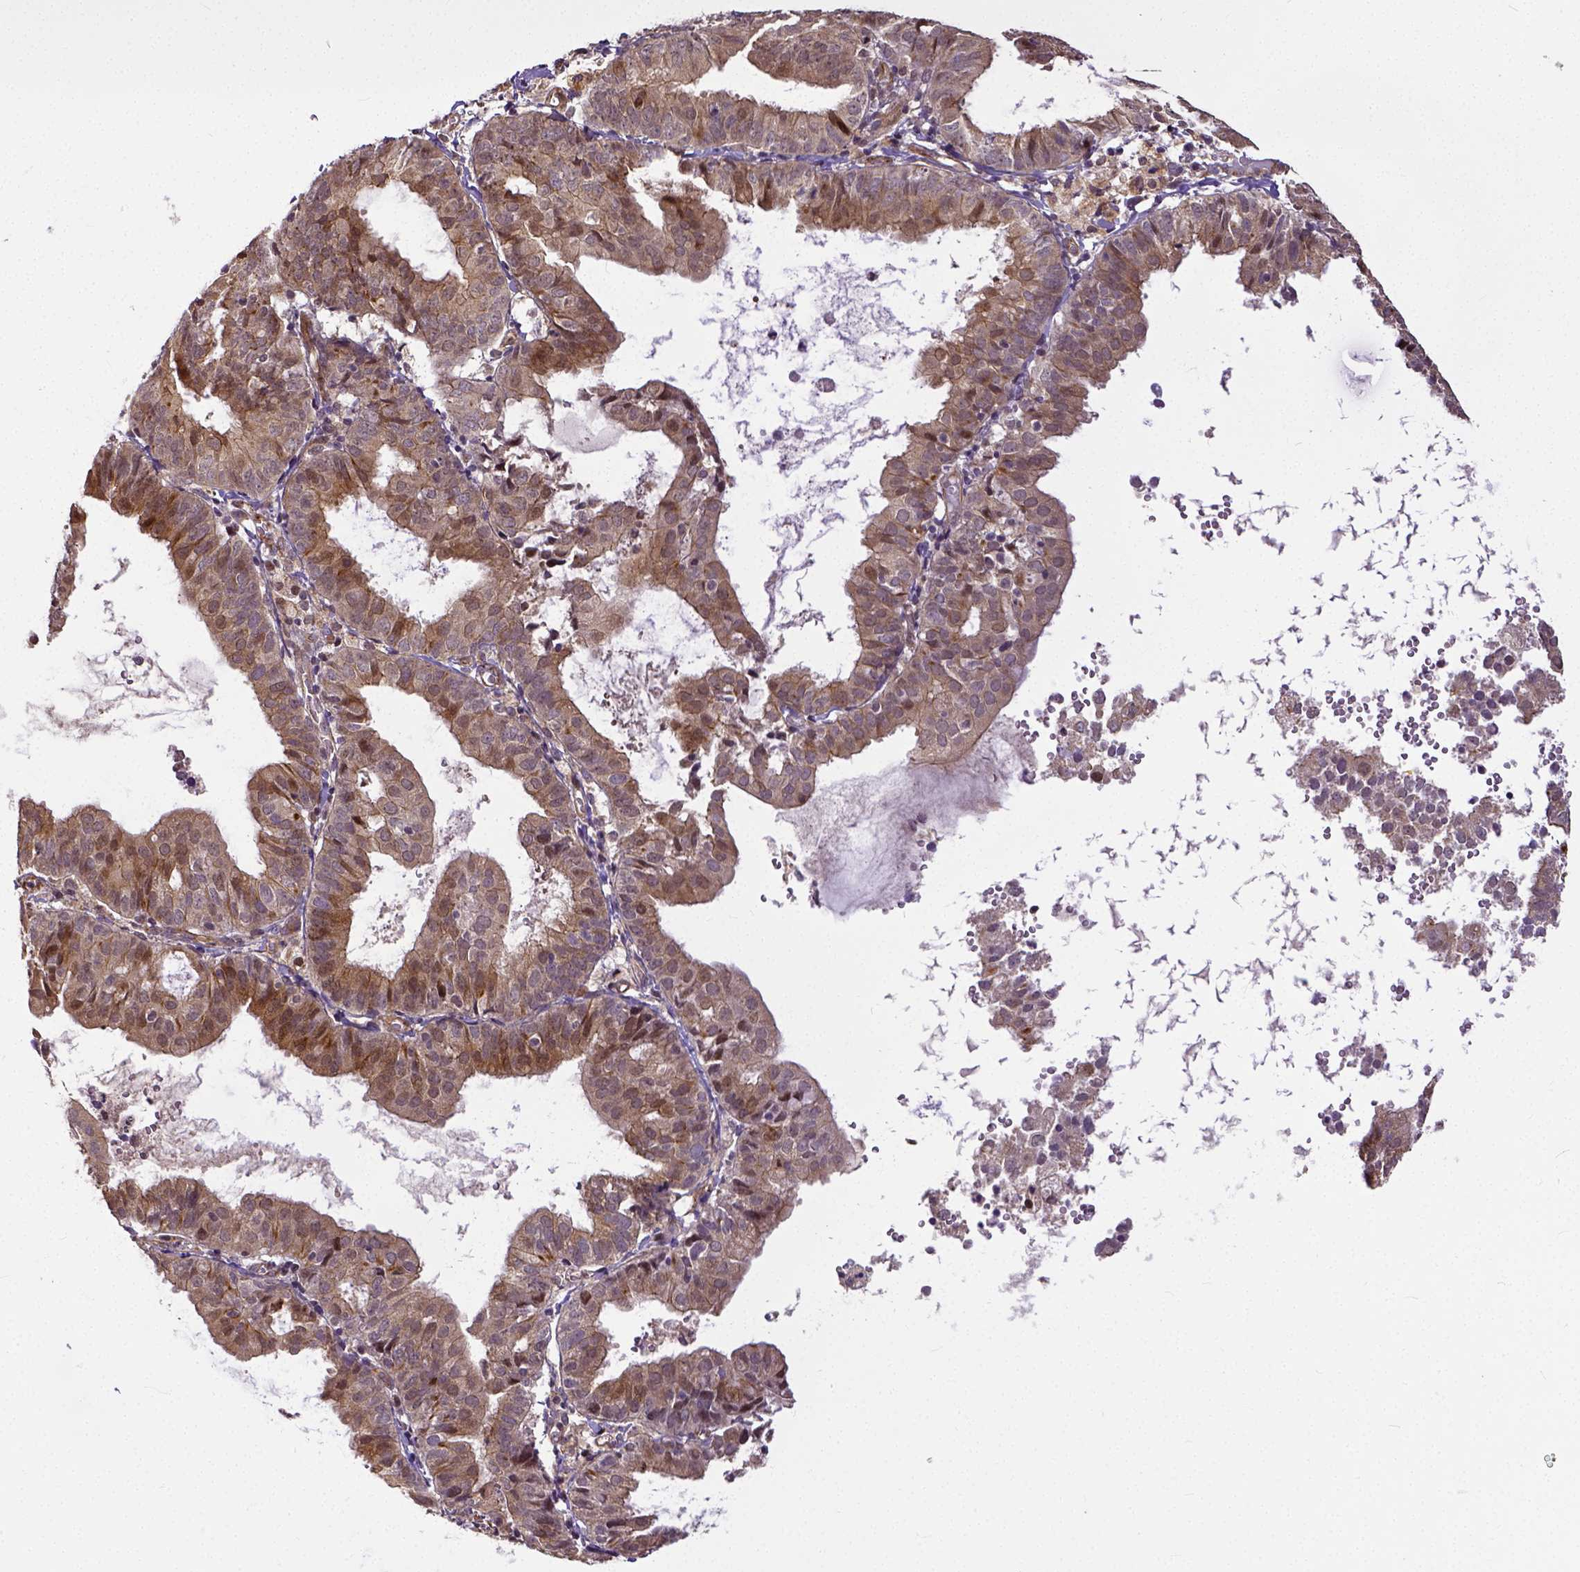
{"staining": {"intensity": "moderate", "quantity": ">75%", "location": "cytoplasmic/membranous"}, "tissue": "endometrial cancer", "cell_type": "Tumor cells", "image_type": "cancer", "snomed": [{"axis": "morphology", "description": "Adenocarcinoma, NOS"}, {"axis": "topography", "description": "Endometrium"}], "caption": "Adenocarcinoma (endometrial) stained for a protein exhibits moderate cytoplasmic/membranous positivity in tumor cells.", "gene": "DICER1", "patient": {"sex": "female", "age": 80}}